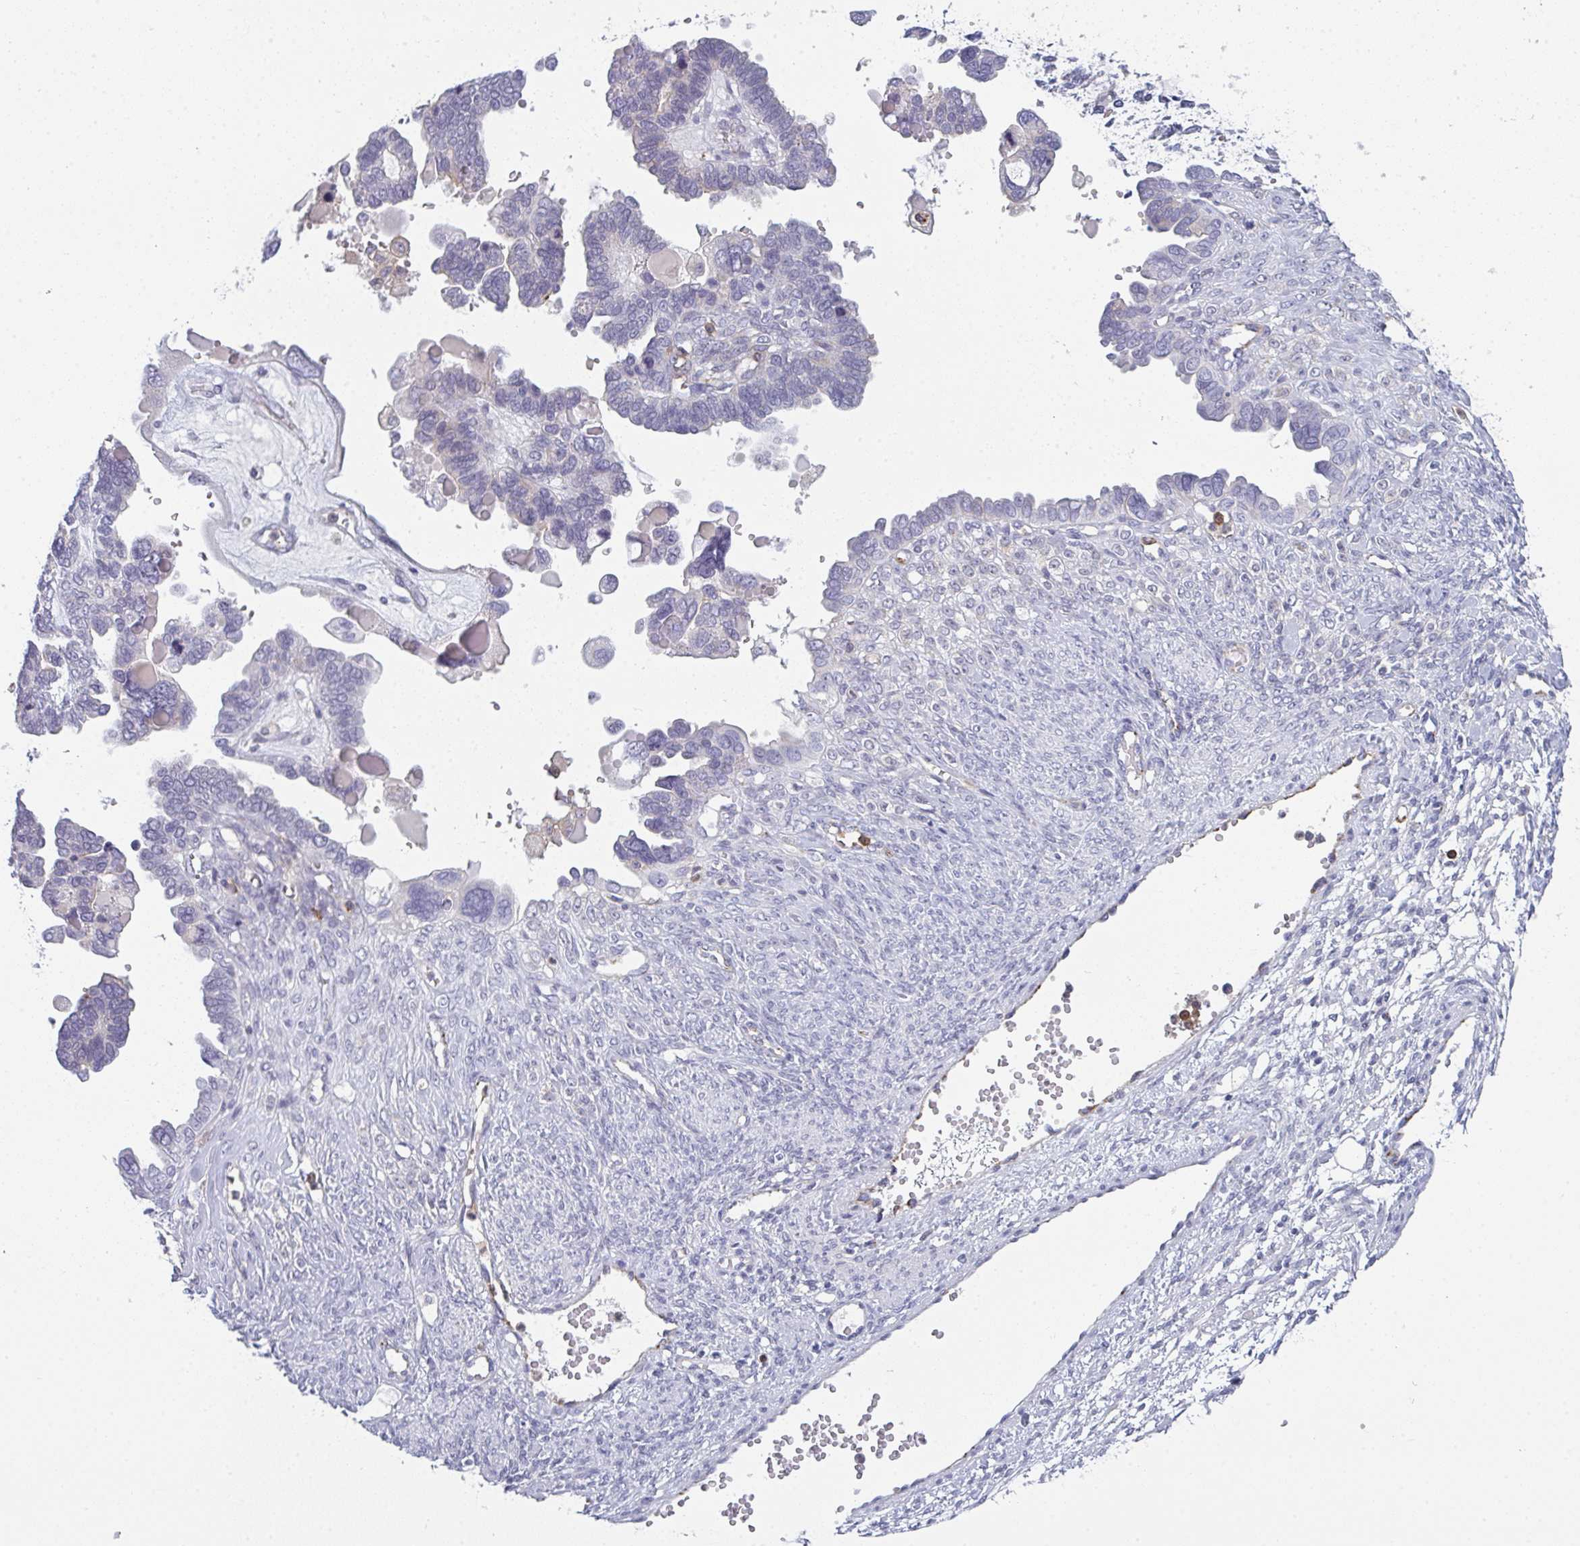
{"staining": {"intensity": "negative", "quantity": "none", "location": "none"}, "tissue": "ovarian cancer", "cell_type": "Tumor cells", "image_type": "cancer", "snomed": [{"axis": "morphology", "description": "Cystadenocarcinoma, serous, NOS"}, {"axis": "topography", "description": "Ovary"}], "caption": "DAB (3,3'-diaminobenzidine) immunohistochemical staining of ovarian cancer (serous cystadenocarcinoma) shows no significant expression in tumor cells.", "gene": "CD80", "patient": {"sex": "female", "age": 51}}